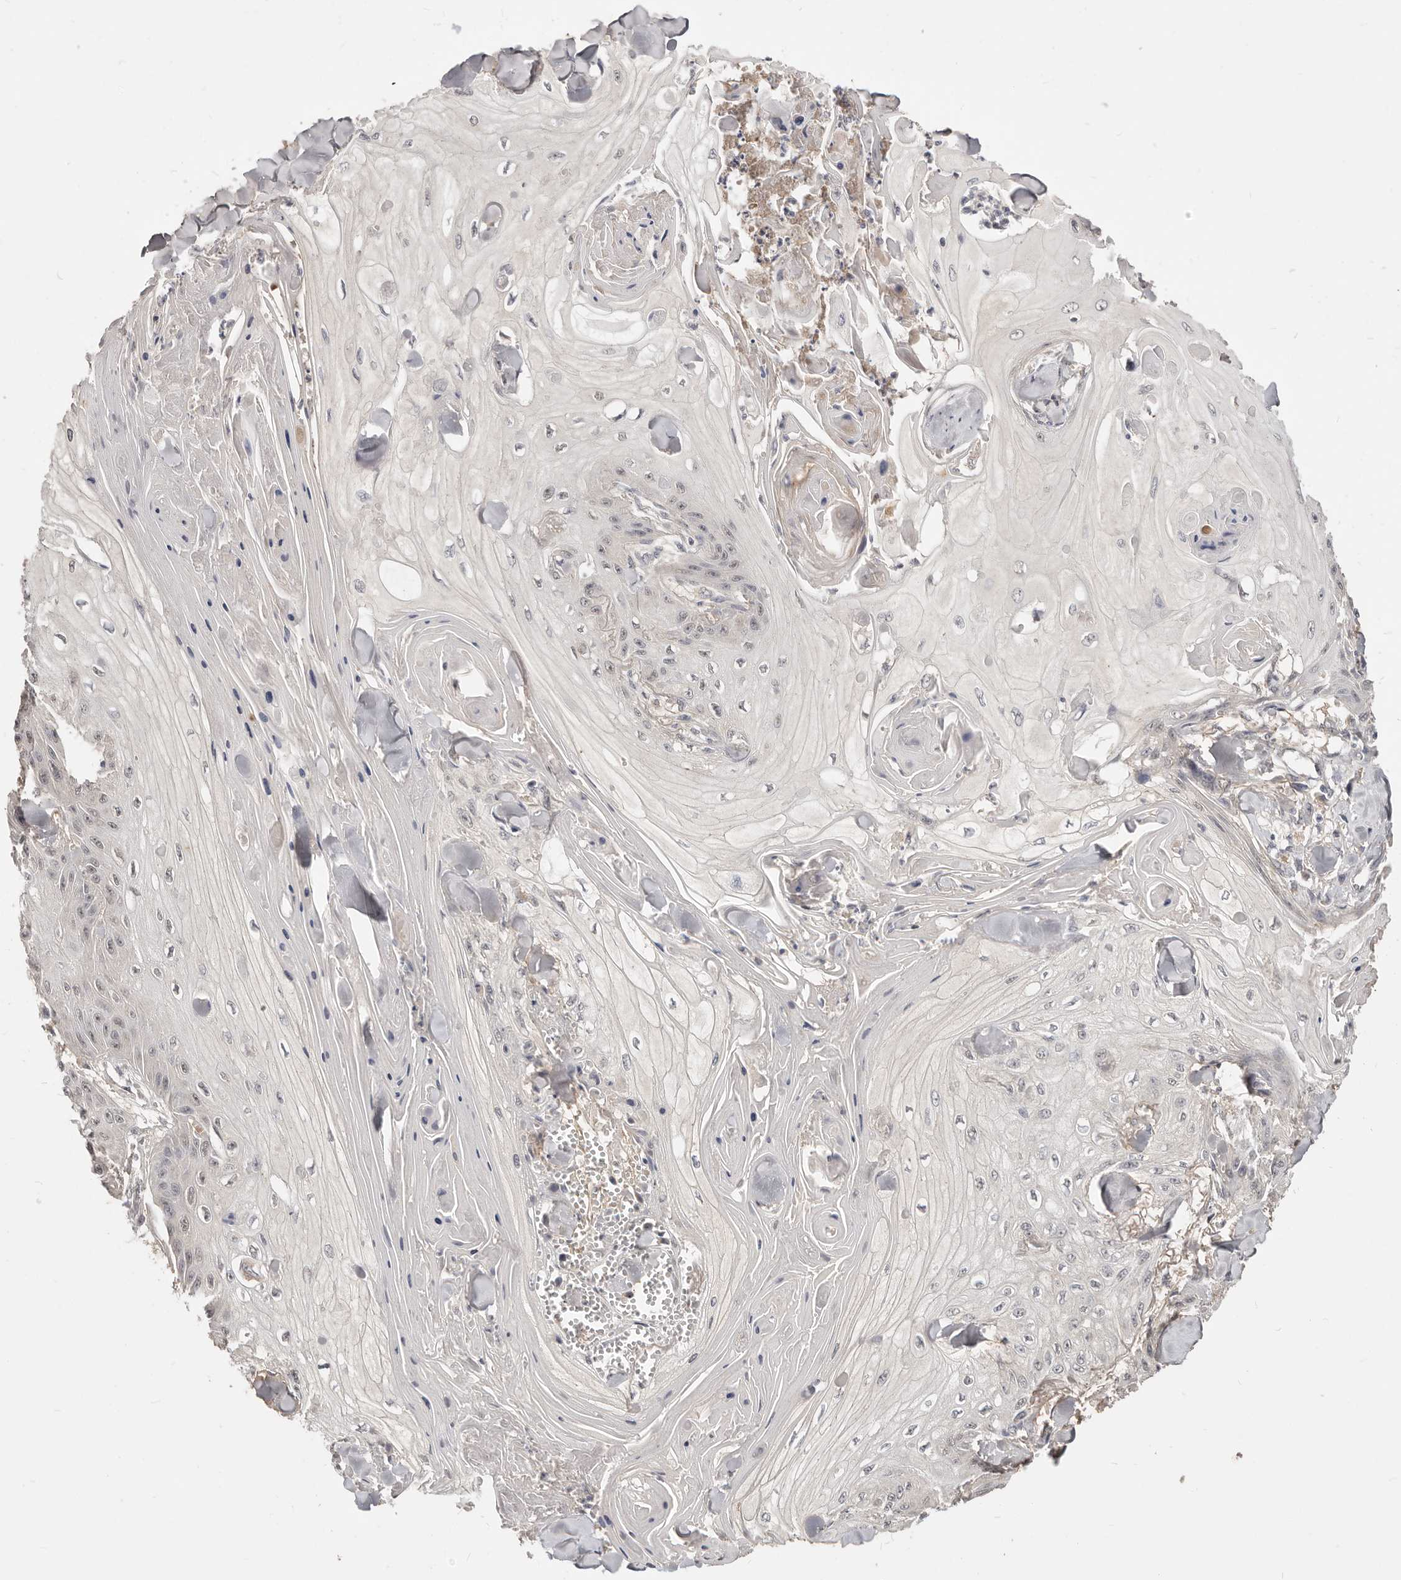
{"staining": {"intensity": "negative", "quantity": "none", "location": "none"}, "tissue": "skin cancer", "cell_type": "Tumor cells", "image_type": "cancer", "snomed": [{"axis": "morphology", "description": "Squamous cell carcinoma, NOS"}, {"axis": "topography", "description": "Skin"}], "caption": "Tumor cells show no significant staining in skin squamous cell carcinoma. (Immunohistochemistry (ihc), brightfield microscopy, high magnification).", "gene": "TSPAN13", "patient": {"sex": "male", "age": 74}}